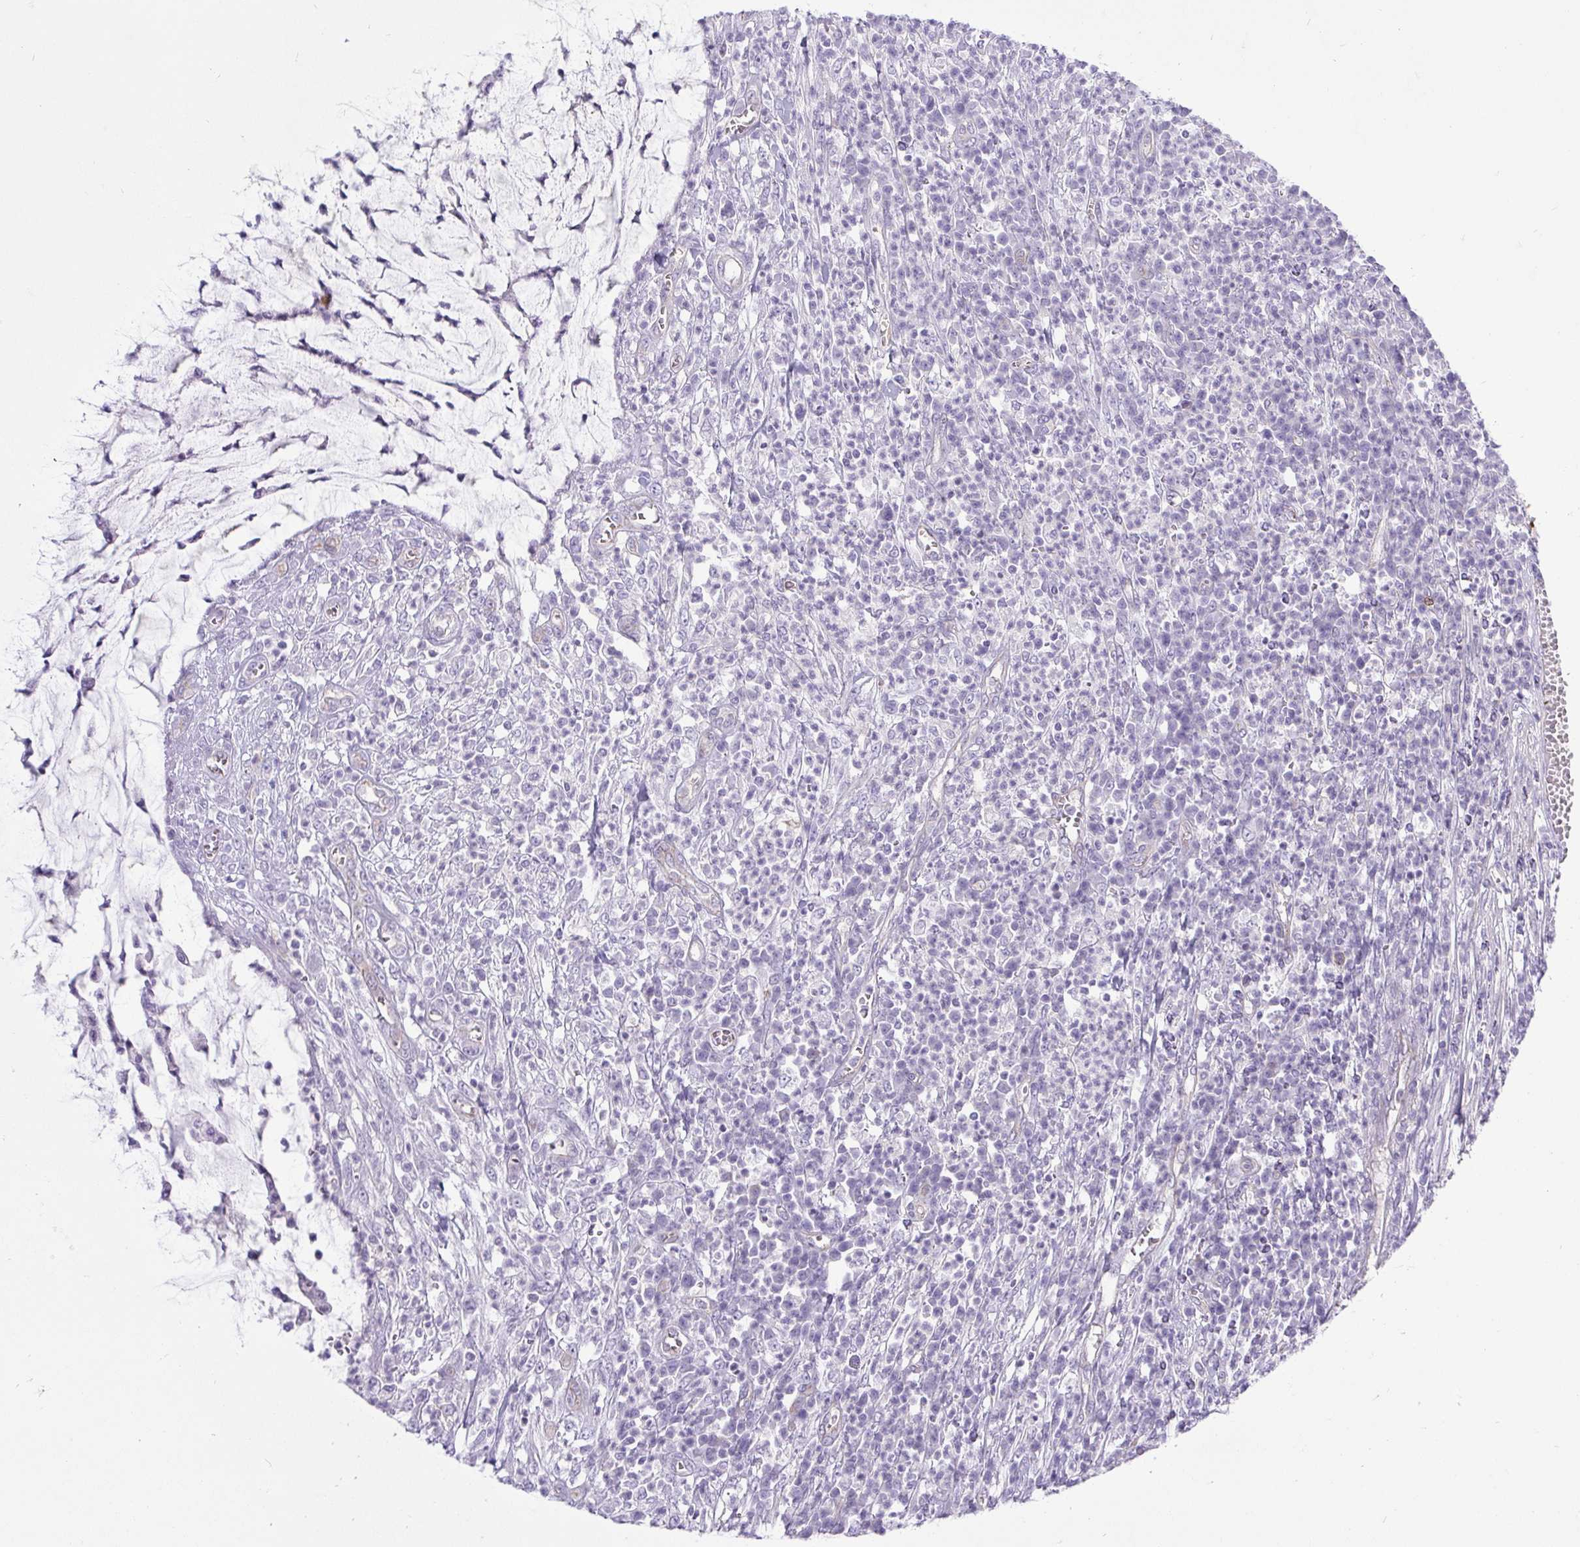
{"staining": {"intensity": "negative", "quantity": "none", "location": "none"}, "tissue": "colorectal cancer", "cell_type": "Tumor cells", "image_type": "cancer", "snomed": [{"axis": "morphology", "description": "Adenocarcinoma, NOS"}, {"axis": "topography", "description": "Colon"}], "caption": "IHC of colorectal cancer reveals no expression in tumor cells. (DAB IHC visualized using brightfield microscopy, high magnification).", "gene": "BCAS1", "patient": {"sex": "male", "age": 65}}